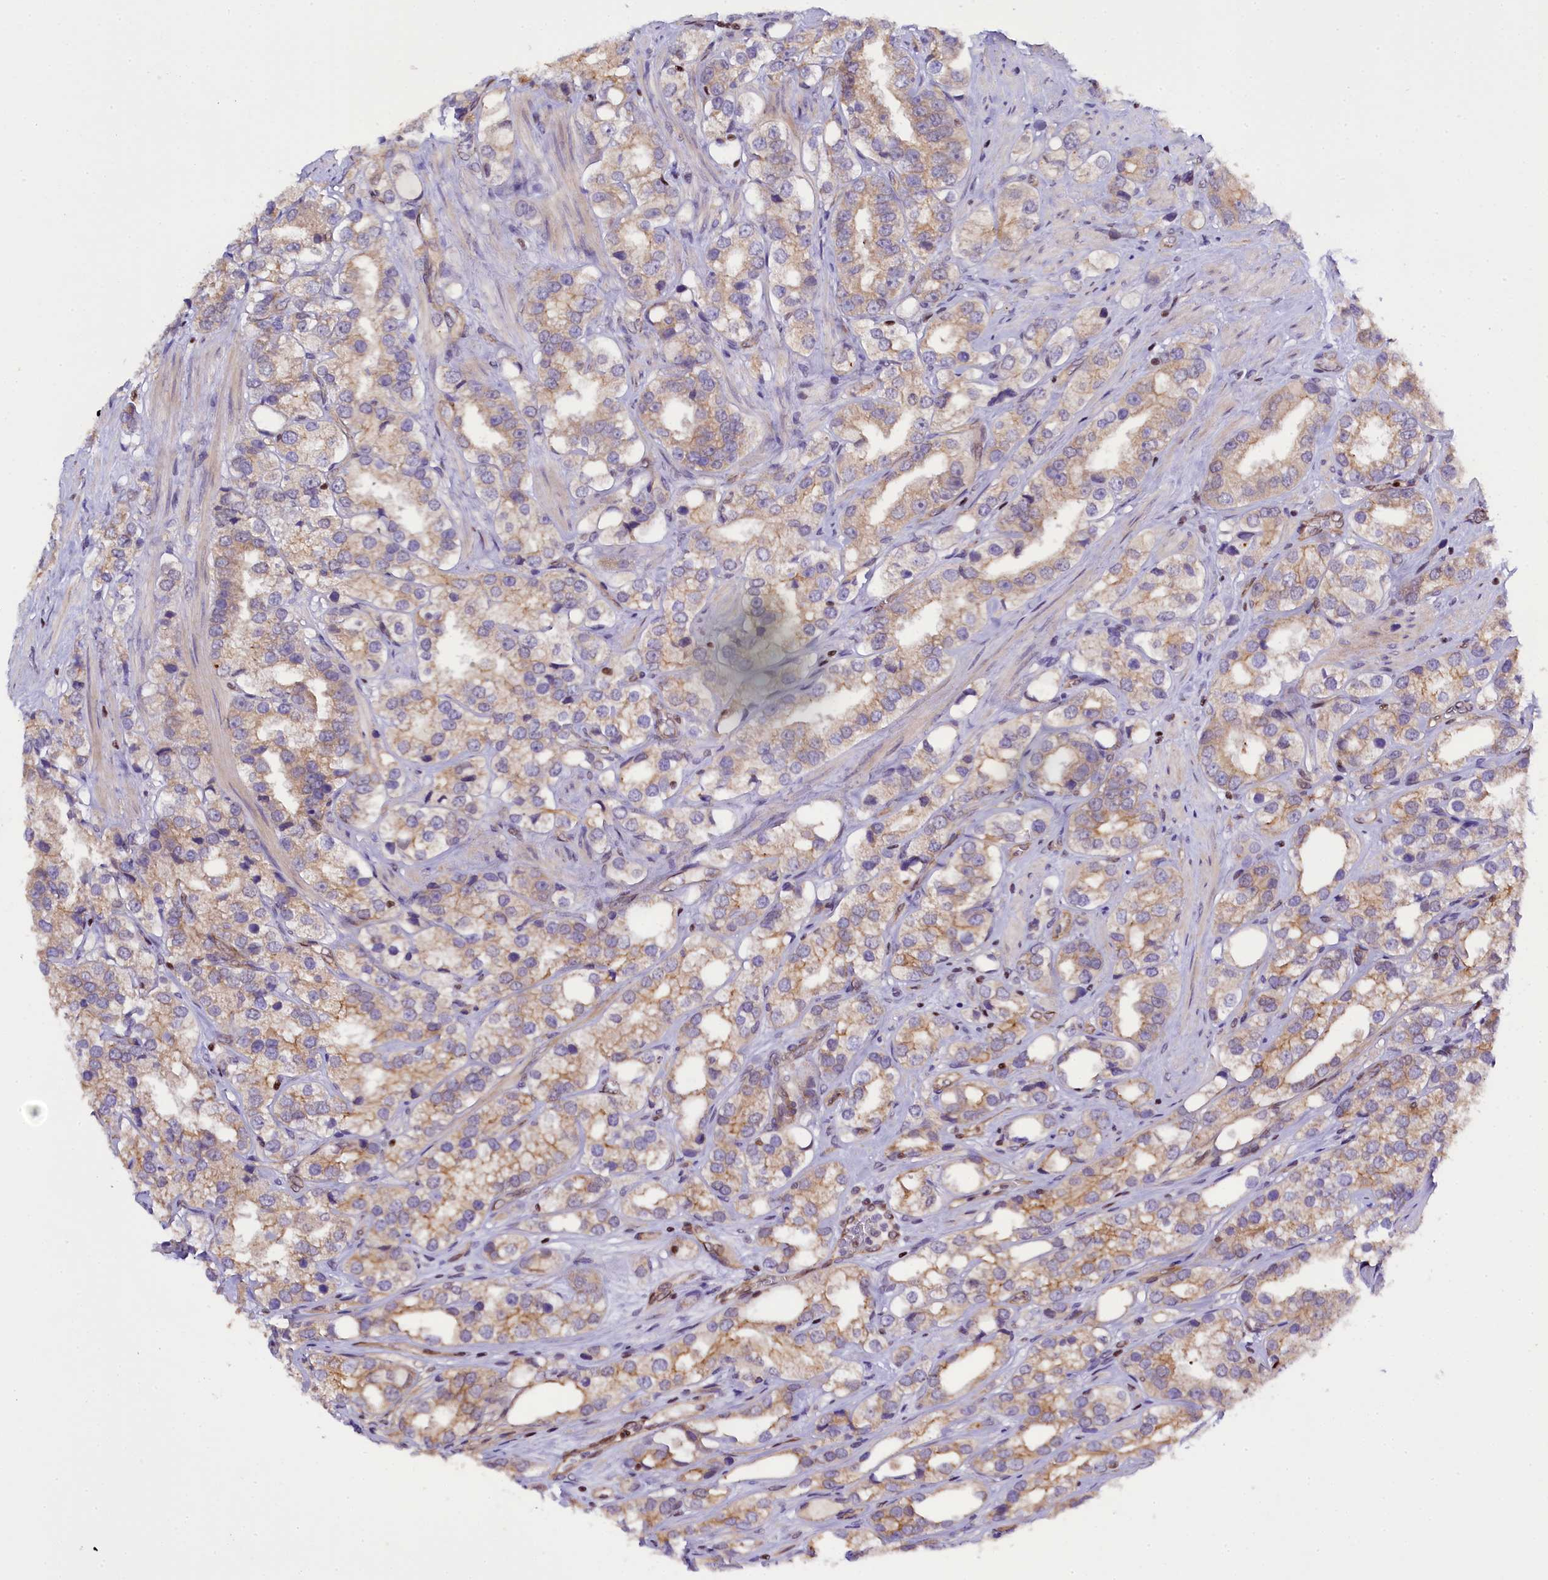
{"staining": {"intensity": "weak", "quantity": ">75%", "location": "cytoplasmic/membranous"}, "tissue": "prostate cancer", "cell_type": "Tumor cells", "image_type": "cancer", "snomed": [{"axis": "morphology", "description": "Adenocarcinoma, NOS"}, {"axis": "topography", "description": "Prostate"}], "caption": "Immunohistochemical staining of human prostate adenocarcinoma exhibits low levels of weak cytoplasmic/membranous protein positivity in approximately >75% of tumor cells.", "gene": "SP4", "patient": {"sex": "male", "age": 79}}